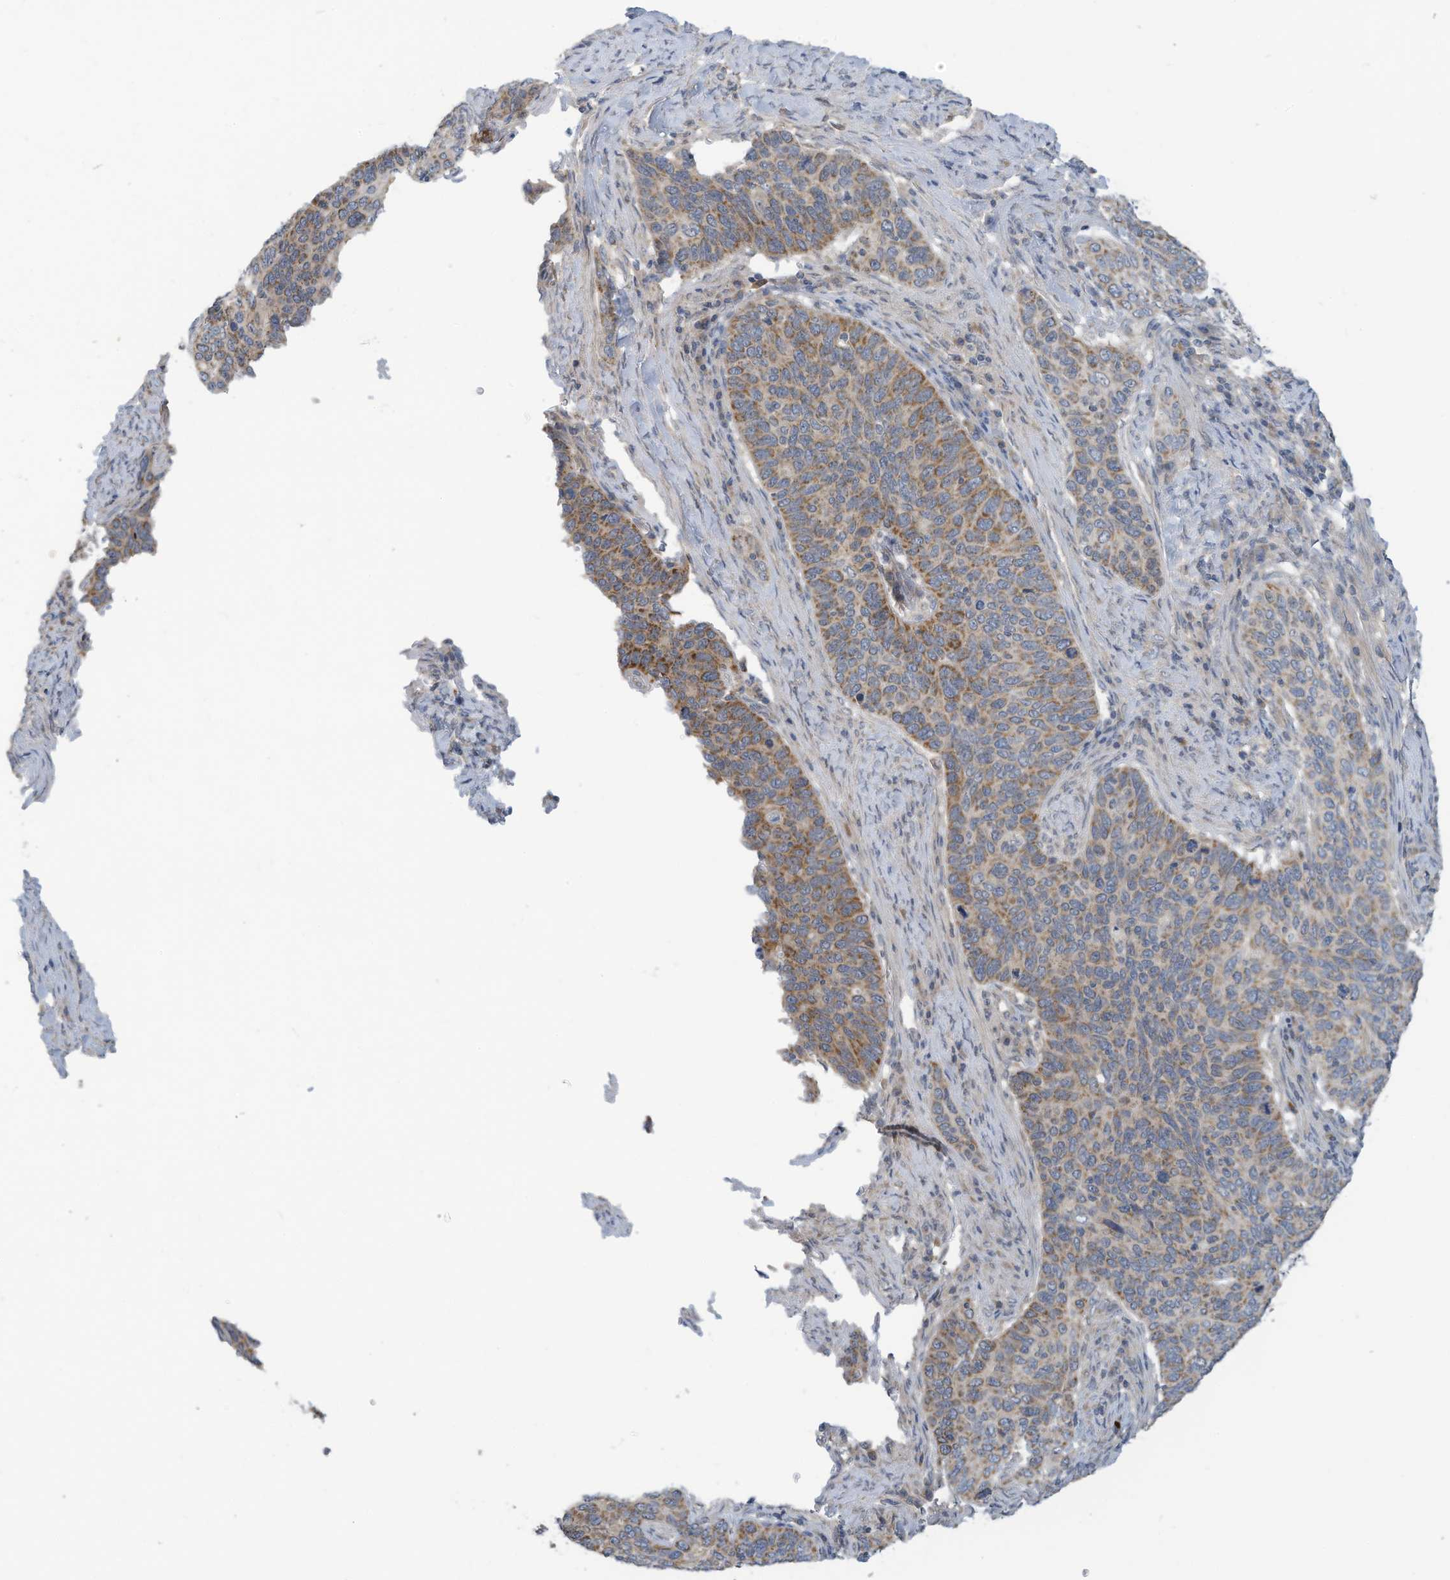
{"staining": {"intensity": "moderate", "quantity": ">75%", "location": "cytoplasmic/membranous"}, "tissue": "cervical cancer", "cell_type": "Tumor cells", "image_type": "cancer", "snomed": [{"axis": "morphology", "description": "Squamous cell carcinoma, NOS"}, {"axis": "topography", "description": "Cervix"}], "caption": "IHC micrograph of human cervical cancer stained for a protein (brown), which reveals medium levels of moderate cytoplasmic/membranous positivity in approximately >75% of tumor cells.", "gene": "SCGB1D2", "patient": {"sex": "female", "age": 60}}